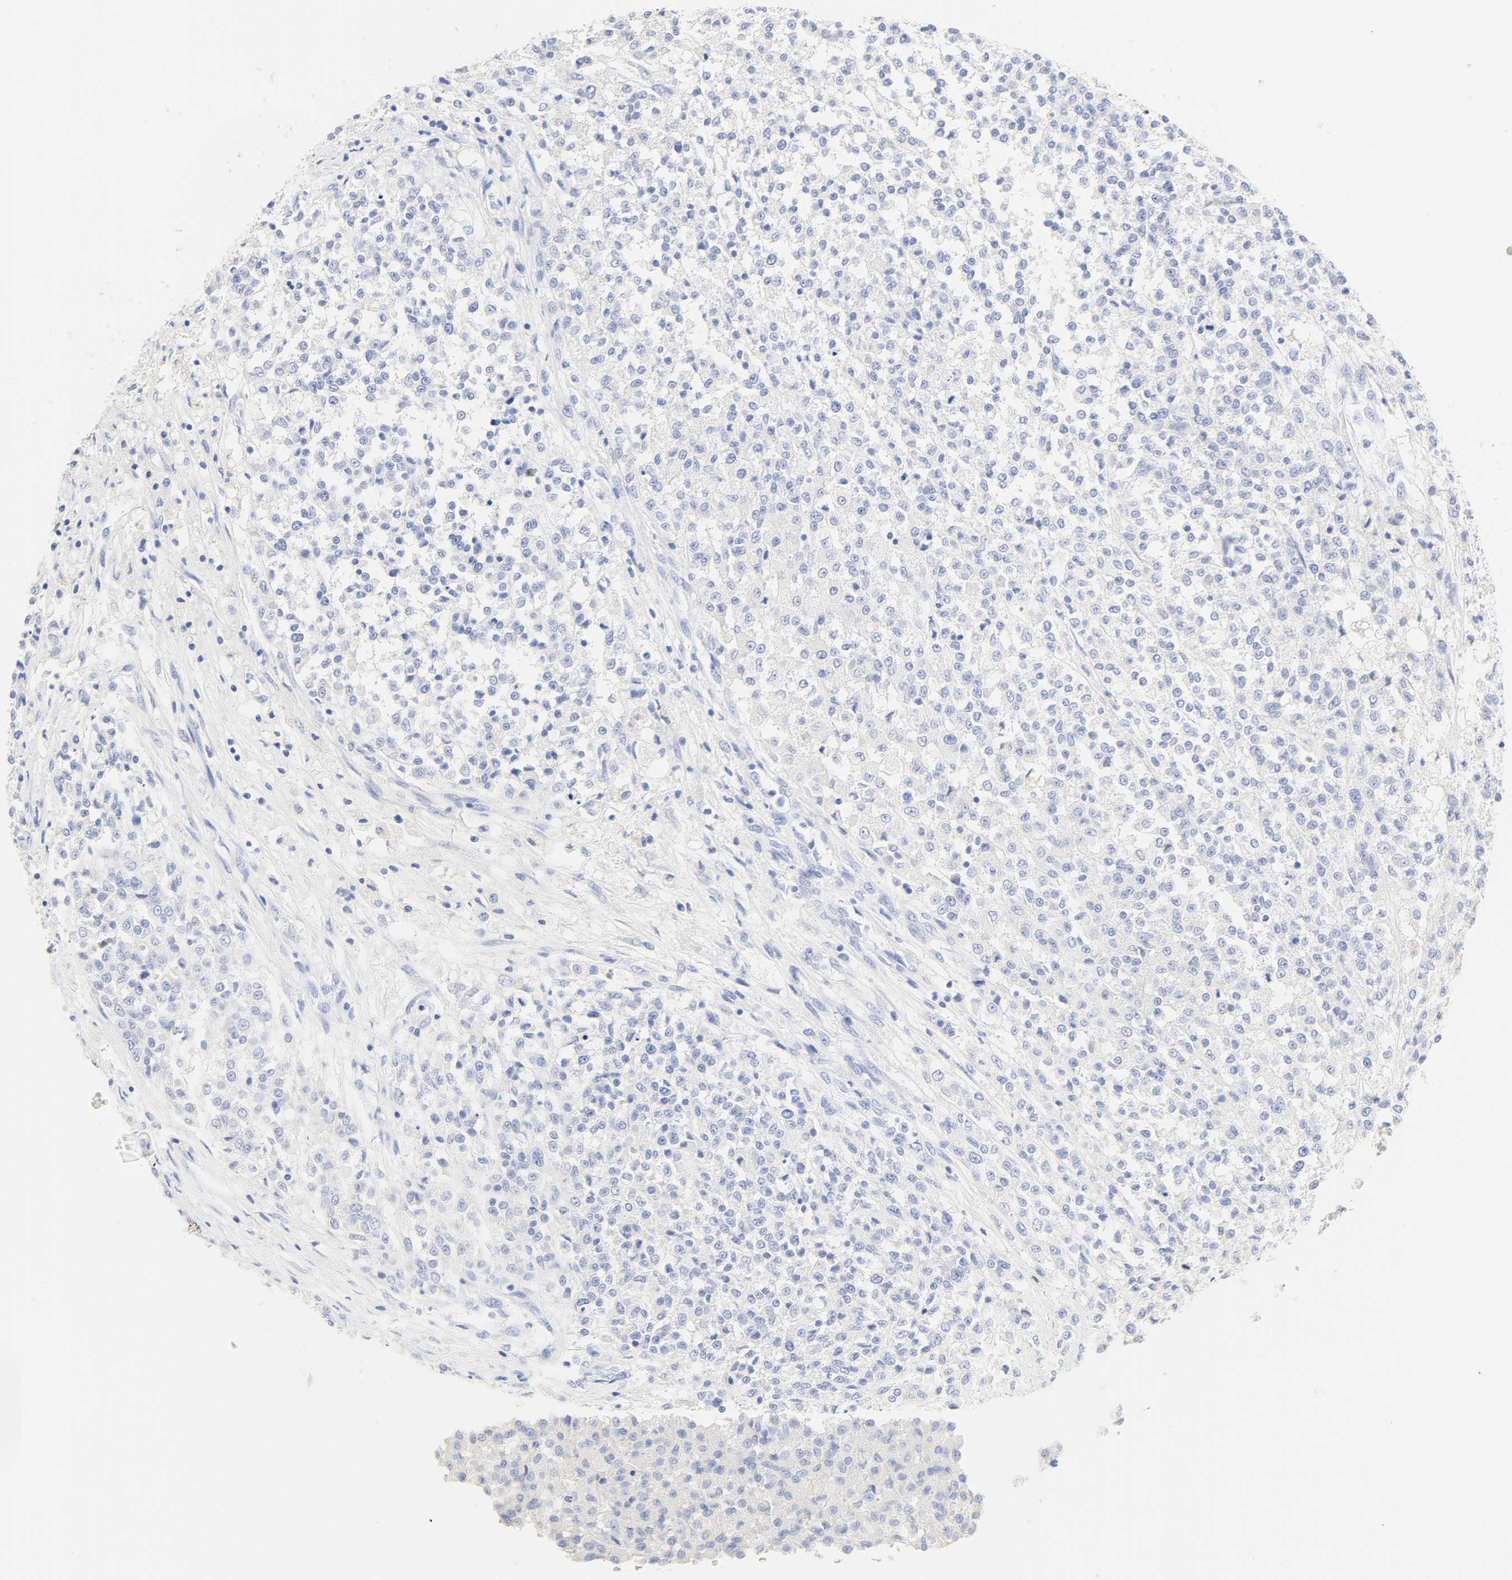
{"staining": {"intensity": "negative", "quantity": "none", "location": "none"}, "tissue": "testis cancer", "cell_type": "Tumor cells", "image_type": "cancer", "snomed": [{"axis": "morphology", "description": "Seminoma, NOS"}, {"axis": "topography", "description": "Testis"}], "caption": "Histopathology image shows no significant protein staining in tumor cells of seminoma (testis).", "gene": "SLCO1B3", "patient": {"sex": "male", "age": 59}}